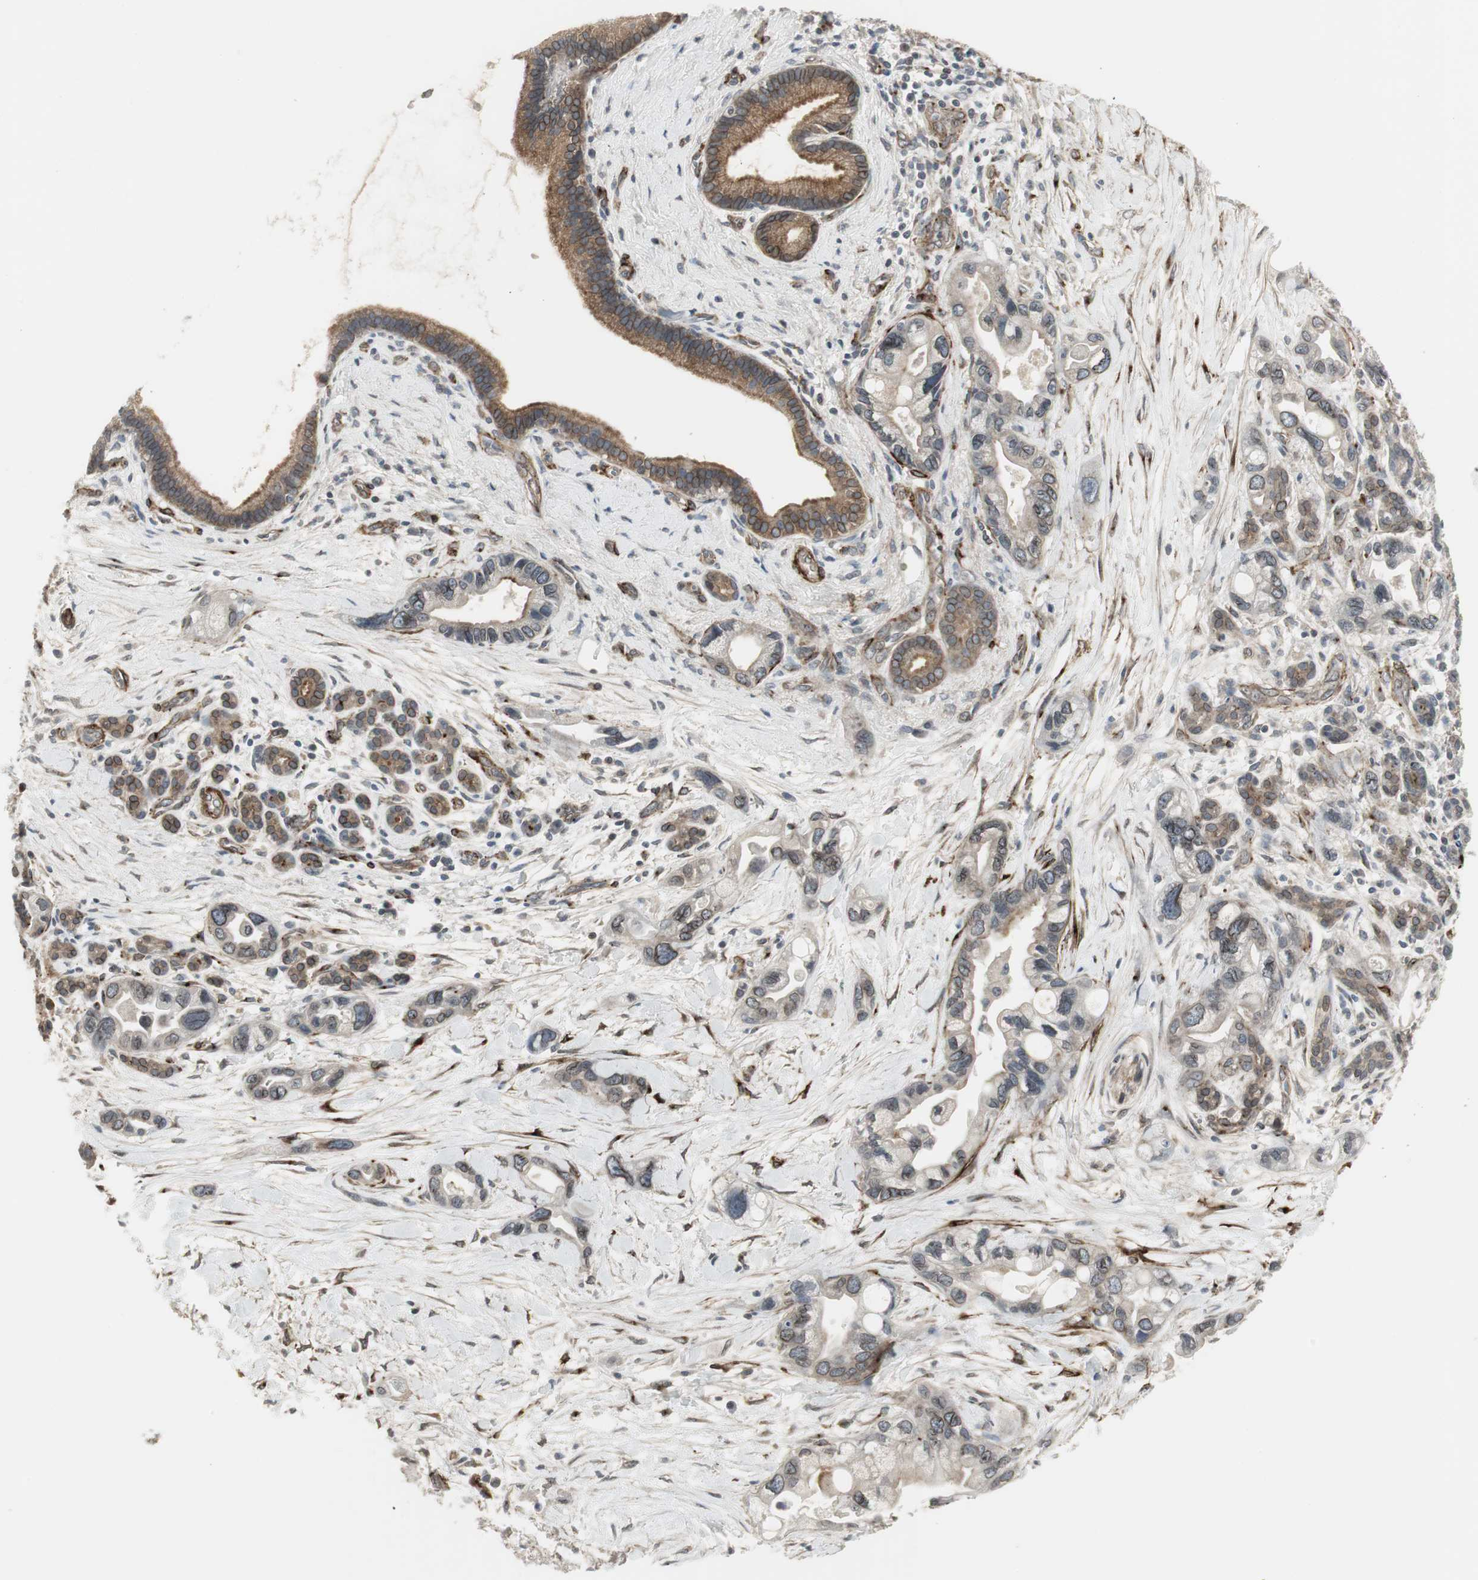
{"staining": {"intensity": "weak", "quantity": "<25%", "location": "cytoplasmic/membranous"}, "tissue": "pancreatic cancer", "cell_type": "Tumor cells", "image_type": "cancer", "snomed": [{"axis": "morphology", "description": "Adenocarcinoma, NOS"}, {"axis": "topography", "description": "Pancreas"}], "caption": "Pancreatic cancer stained for a protein using immunohistochemistry (IHC) demonstrates no staining tumor cells.", "gene": "SCYL3", "patient": {"sex": "female", "age": 77}}